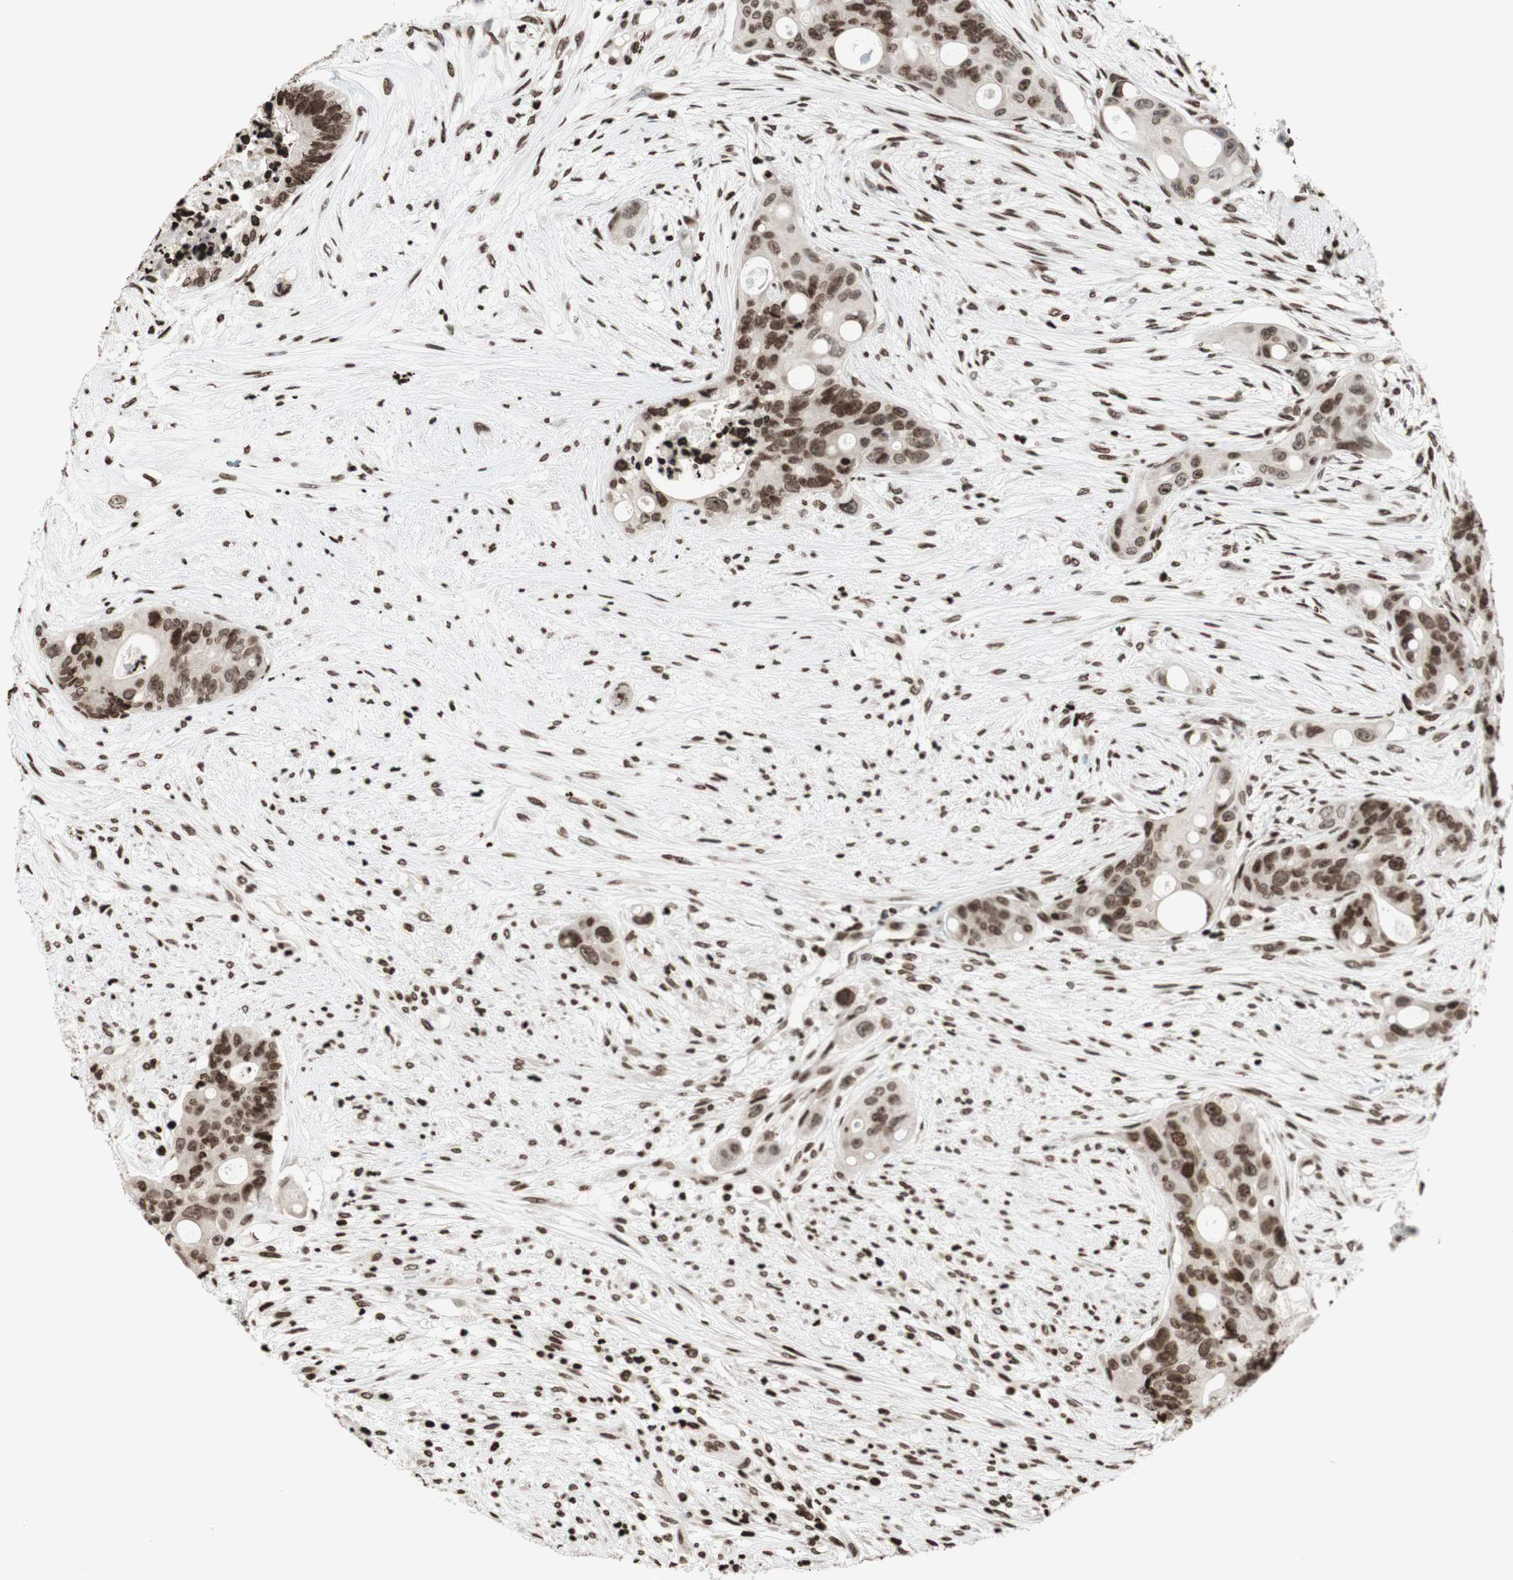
{"staining": {"intensity": "moderate", "quantity": ">75%", "location": "nuclear"}, "tissue": "colorectal cancer", "cell_type": "Tumor cells", "image_type": "cancer", "snomed": [{"axis": "morphology", "description": "Adenocarcinoma, NOS"}, {"axis": "topography", "description": "Colon"}], "caption": "Colorectal cancer tissue shows moderate nuclear expression in about >75% of tumor cells, visualized by immunohistochemistry. The protein is shown in brown color, while the nuclei are stained blue.", "gene": "NCOA3", "patient": {"sex": "female", "age": 57}}